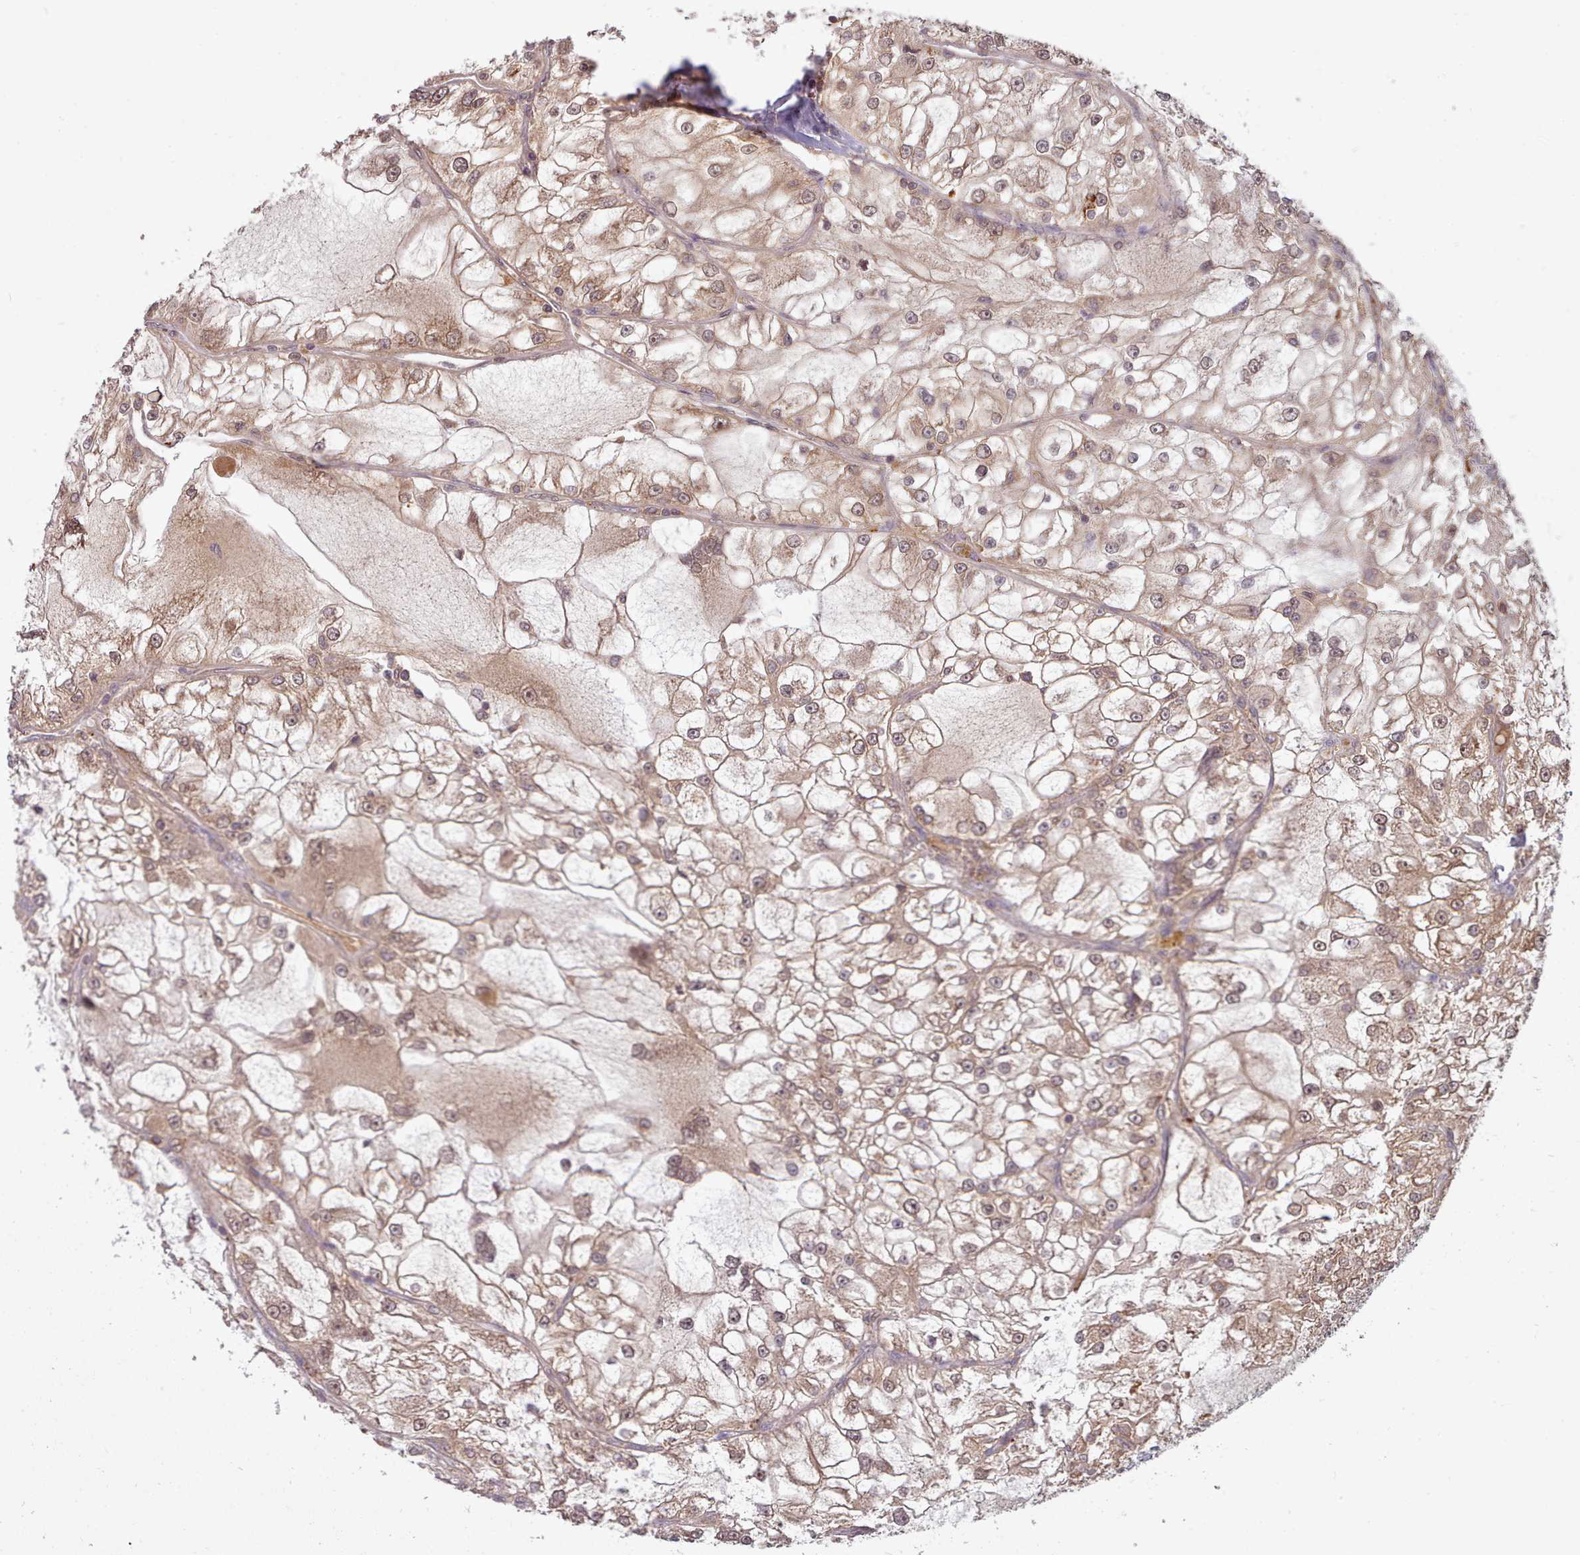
{"staining": {"intensity": "moderate", "quantity": ">75%", "location": "cytoplasmic/membranous"}, "tissue": "renal cancer", "cell_type": "Tumor cells", "image_type": "cancer", "snomed": [{"axis": "morphology", "description": "Adenocarcinoma, NOS"}, {"axis": "topography", "description": "Kidney"}], "caption": "Immunohistochemical staining of human renal cancer reveals medium levels of moderate cytoplasmic/membranous protein staining in approximately >75% of tumor cells. Immunohistochemistry stains the protein of interest in brown and the nuclei are stained blue.", "gene": "PIP4P1", "patient": {"sex": "female", "age": 72}}